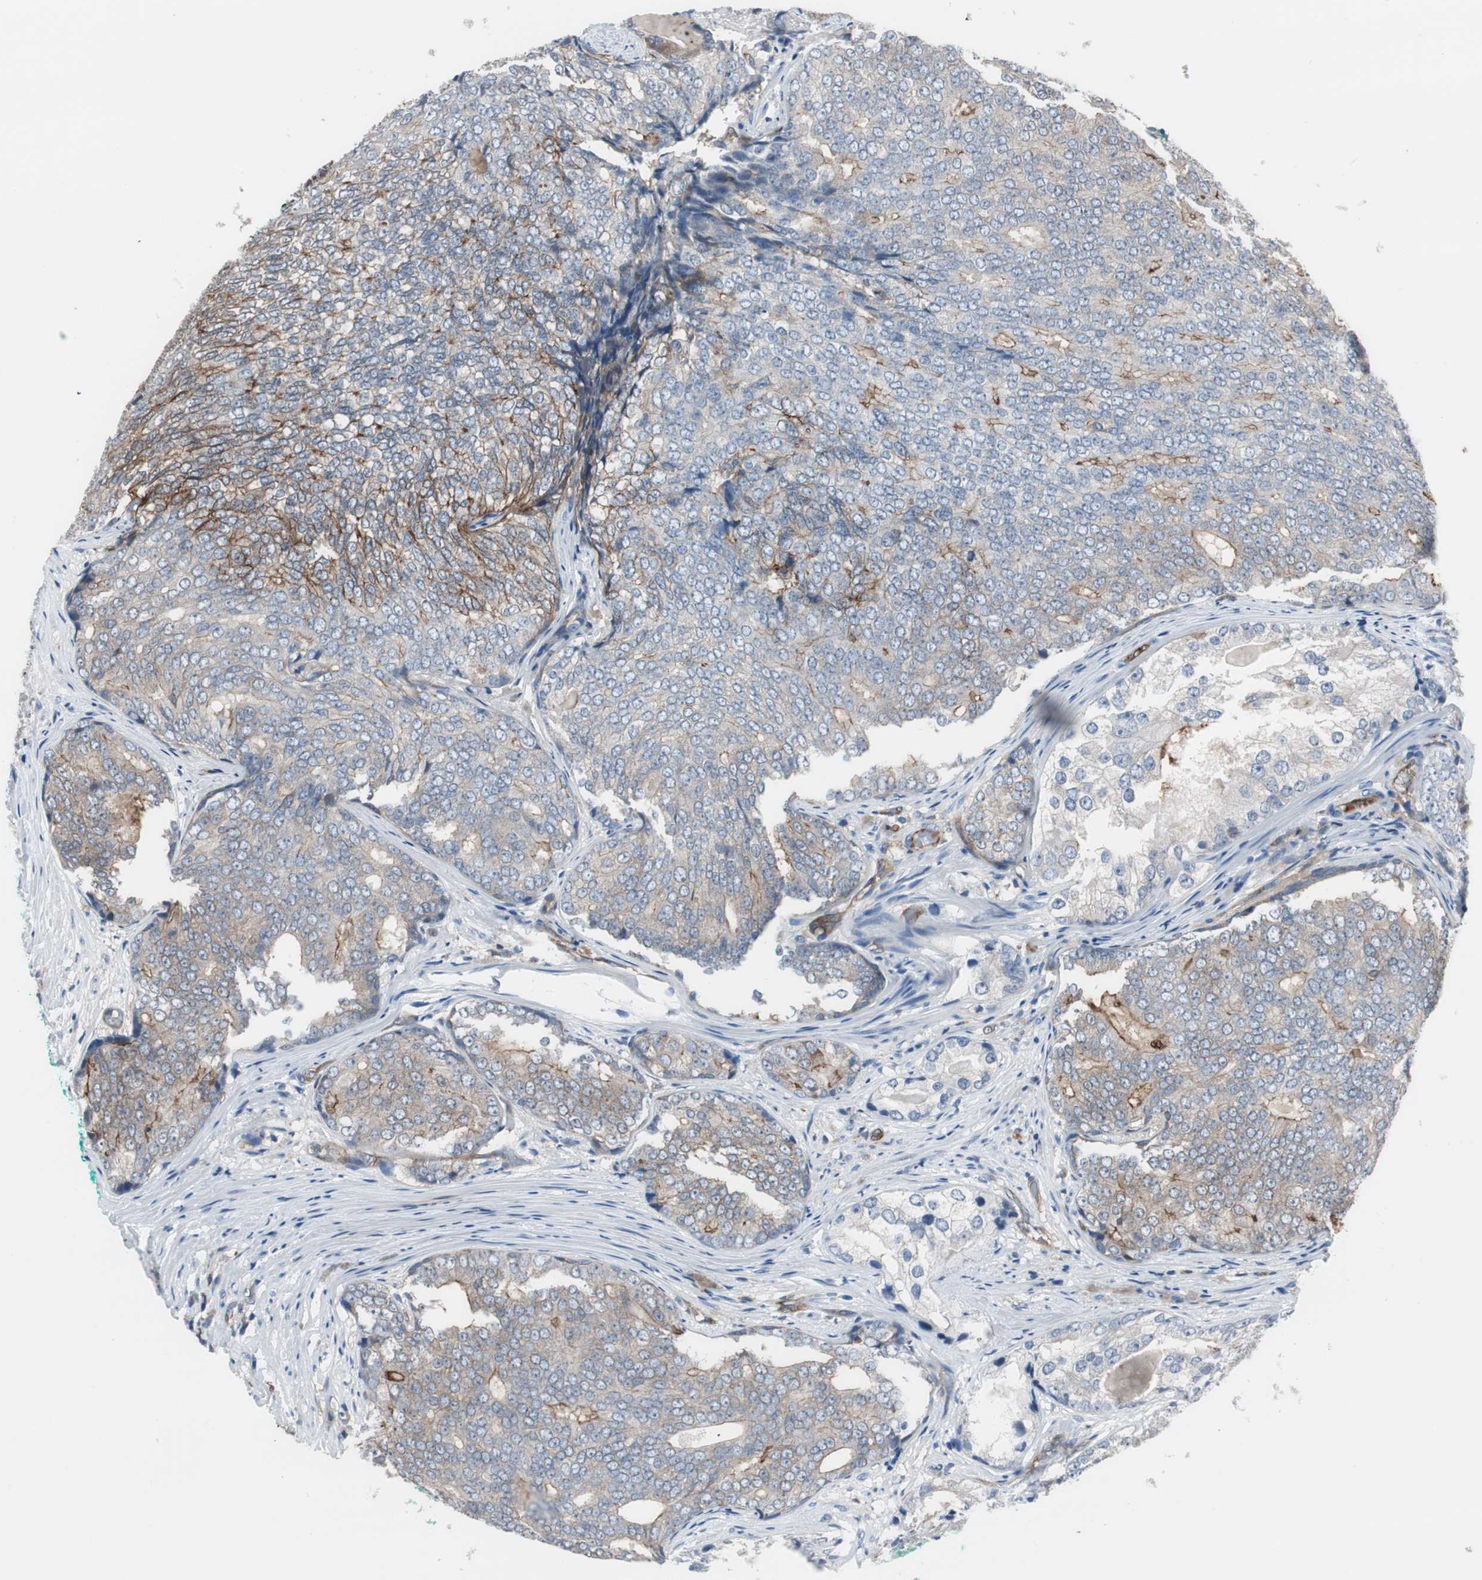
{"staining": {"intensity": "moderate", "quantity": ">75%", "location": "cytoplasmic/membranous"}, "tissue": "prostate cancer", "cell_type": "Tumor cells", "image_type": "cancer", "snomed": [{"axis": "morphology", "description": "Adenocarcinoma, High grade"}, {"axis": "topography", "description": "Prostate"}], "caption": "Tumor cells exhibit medium levels of moderate cytoplasmic/membranous expression in about >75% of cells in human prostate high-grade adenocarcinoma. (DAB (3,3'-diaminobenzidine) IHC, brown staining for protein, blue staining for nuclei).", "gene": "SWAP70", "patient": {"sex": "male", "age": 66}}